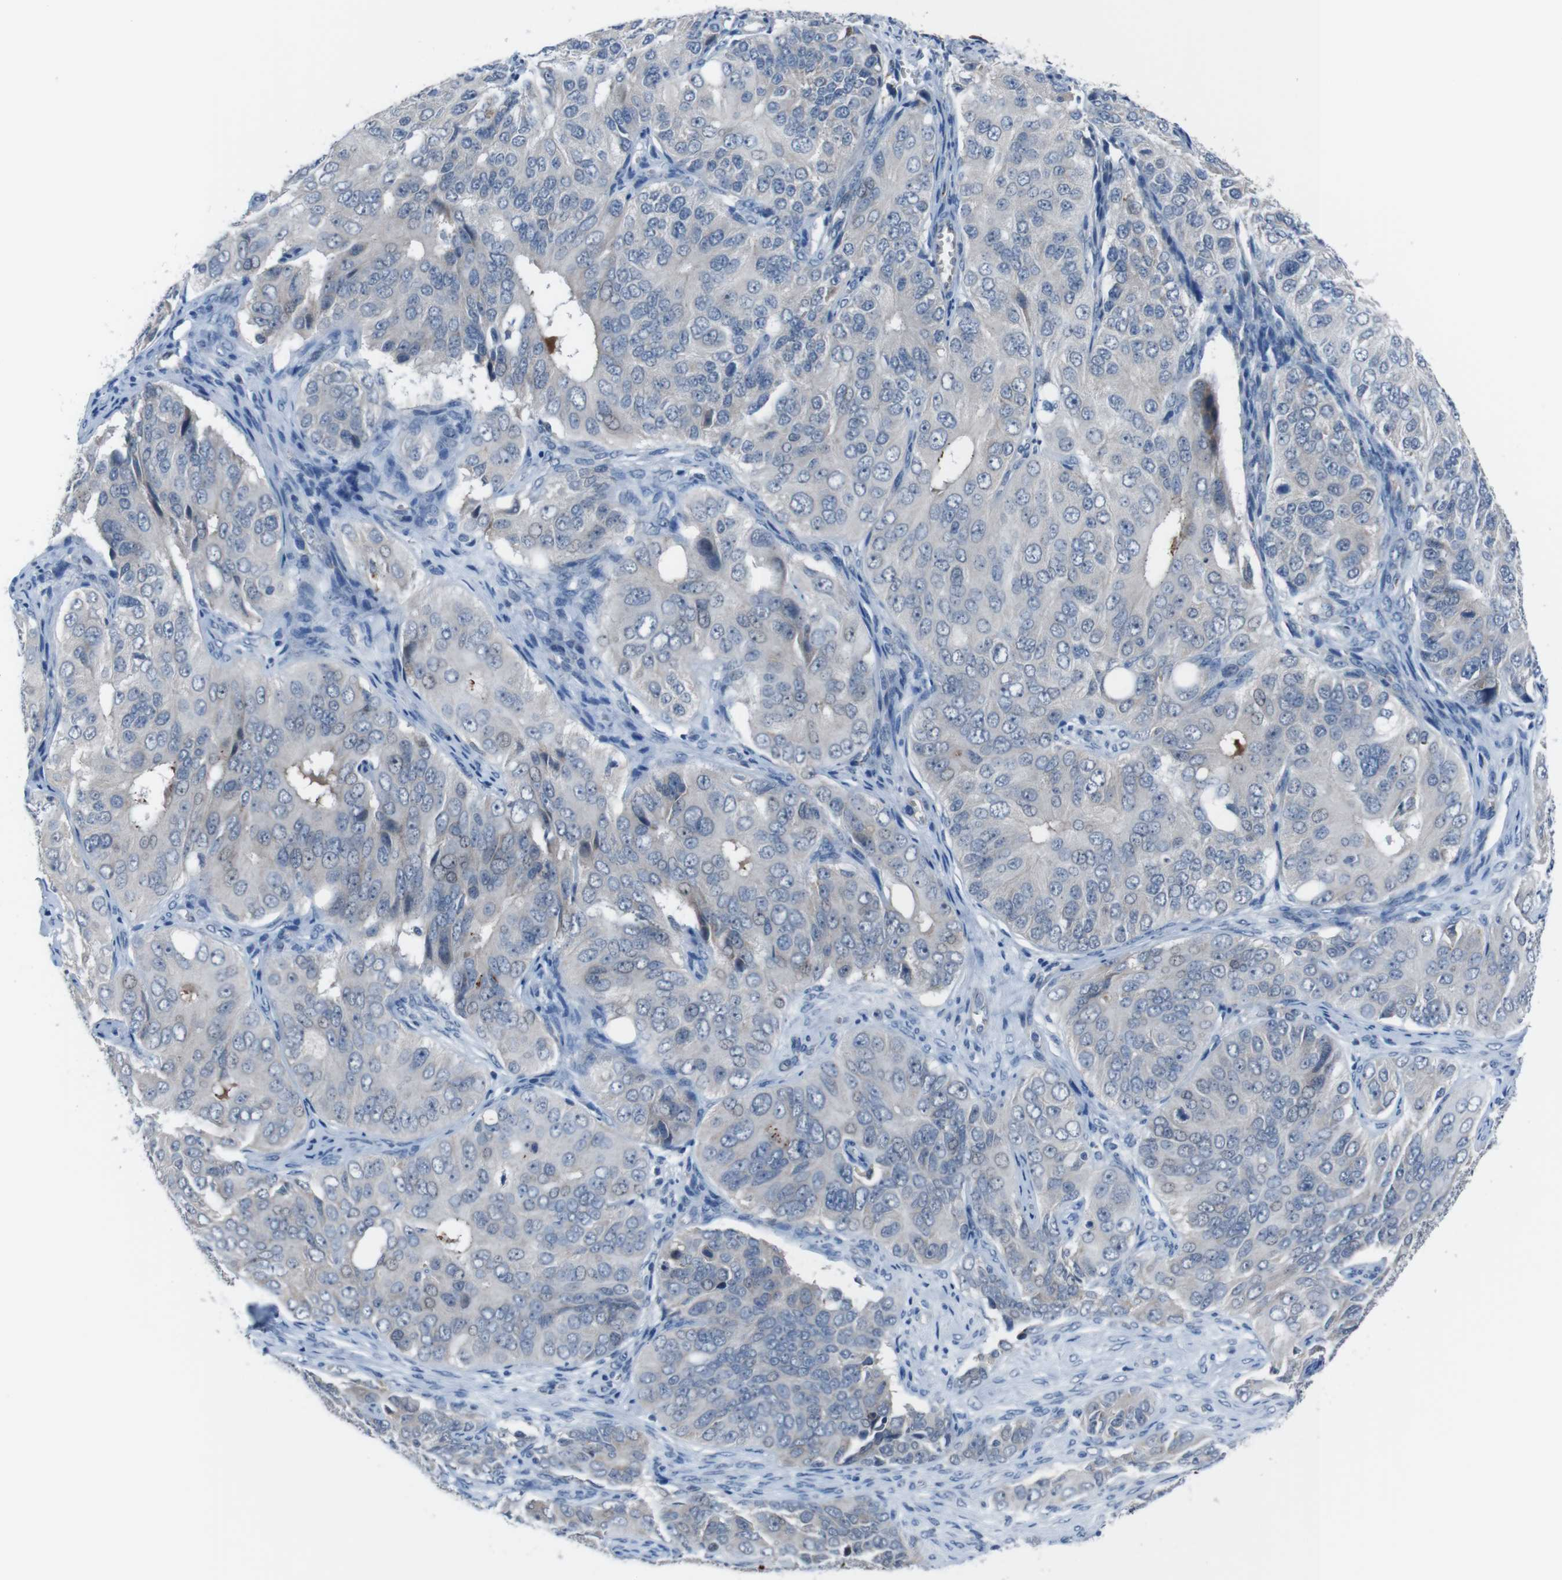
{"staining": {"intensity": "weak", "quantity": "<25%", "location": "cytoplasmic/membranous"}, "tissue": "ovarian cancer", "cell_type": "Tumor cells", "image_type": "cancer", "snomed": [{"axis": "morphology", "description": "Carcinoma, endometroid"}, {"axis": "topography", "description": "Ovary"}], "caption": "Protein analysis of ovarian cancer demonstrates no significant expression in tumor cells.", "gene": "CDH22", "patient": {"sex": "female", "age": 51}}